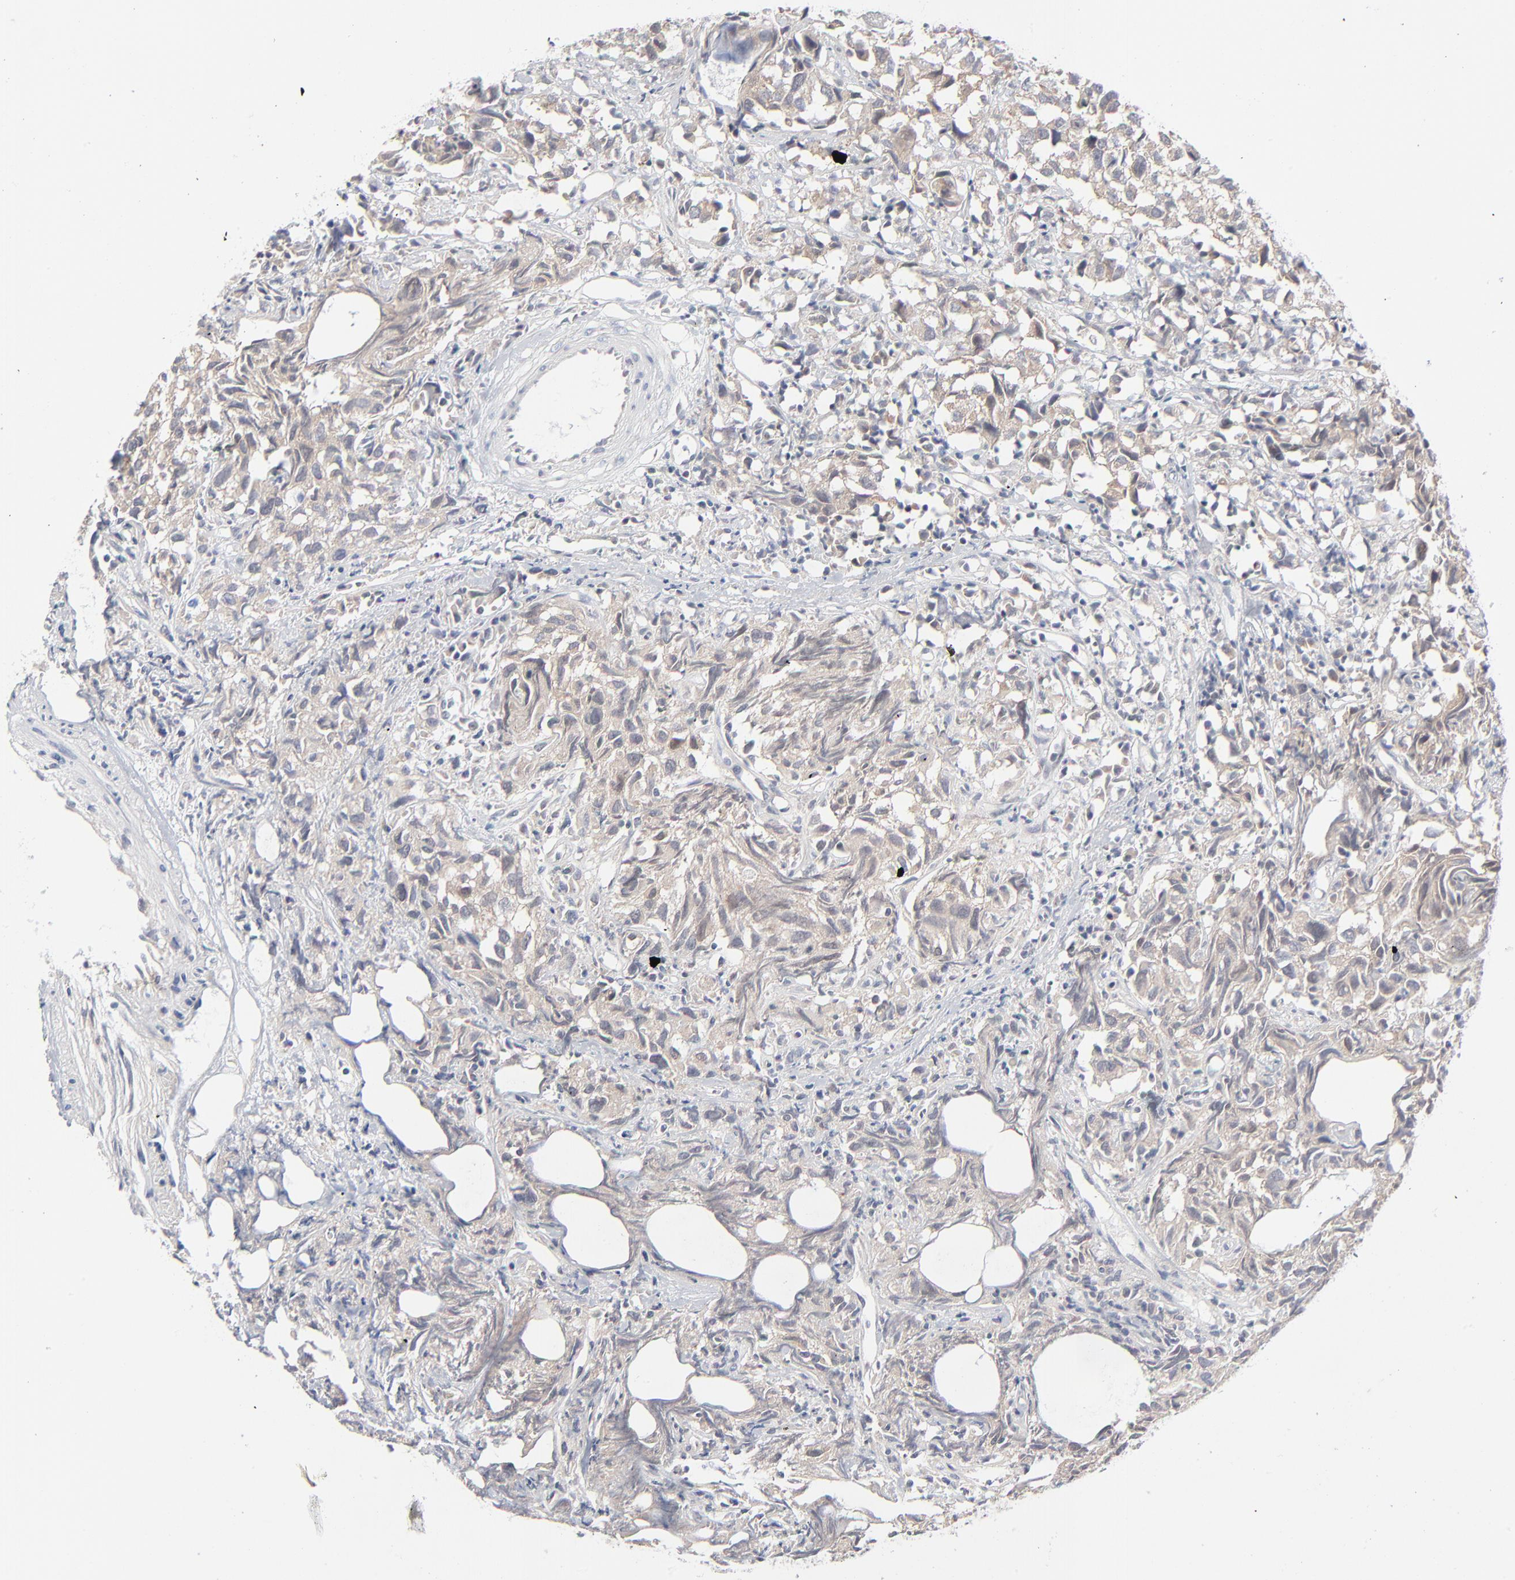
{"staining": {"intensity": "weak", "quantity": "25%-75%", "location": "cytoplasmic/membranous"}, "tissue": "urothelial cancer", "cell_type": "Tumor cells", "image_type": "cancer", "snomed": [{"axis": "morphology", "description": "Urothelial carcinoma, High grade"}, {"axis": "topography", "description": "Urinary bladder"}], "caption": "This image shows IHC staining of human urothelial cancer, with low weak cytoplasmic/membranous staining in about 25%-75% of tumor cells.", "gene": "RPS6KB1", "patient": {"sex": "female", "age": 75}}